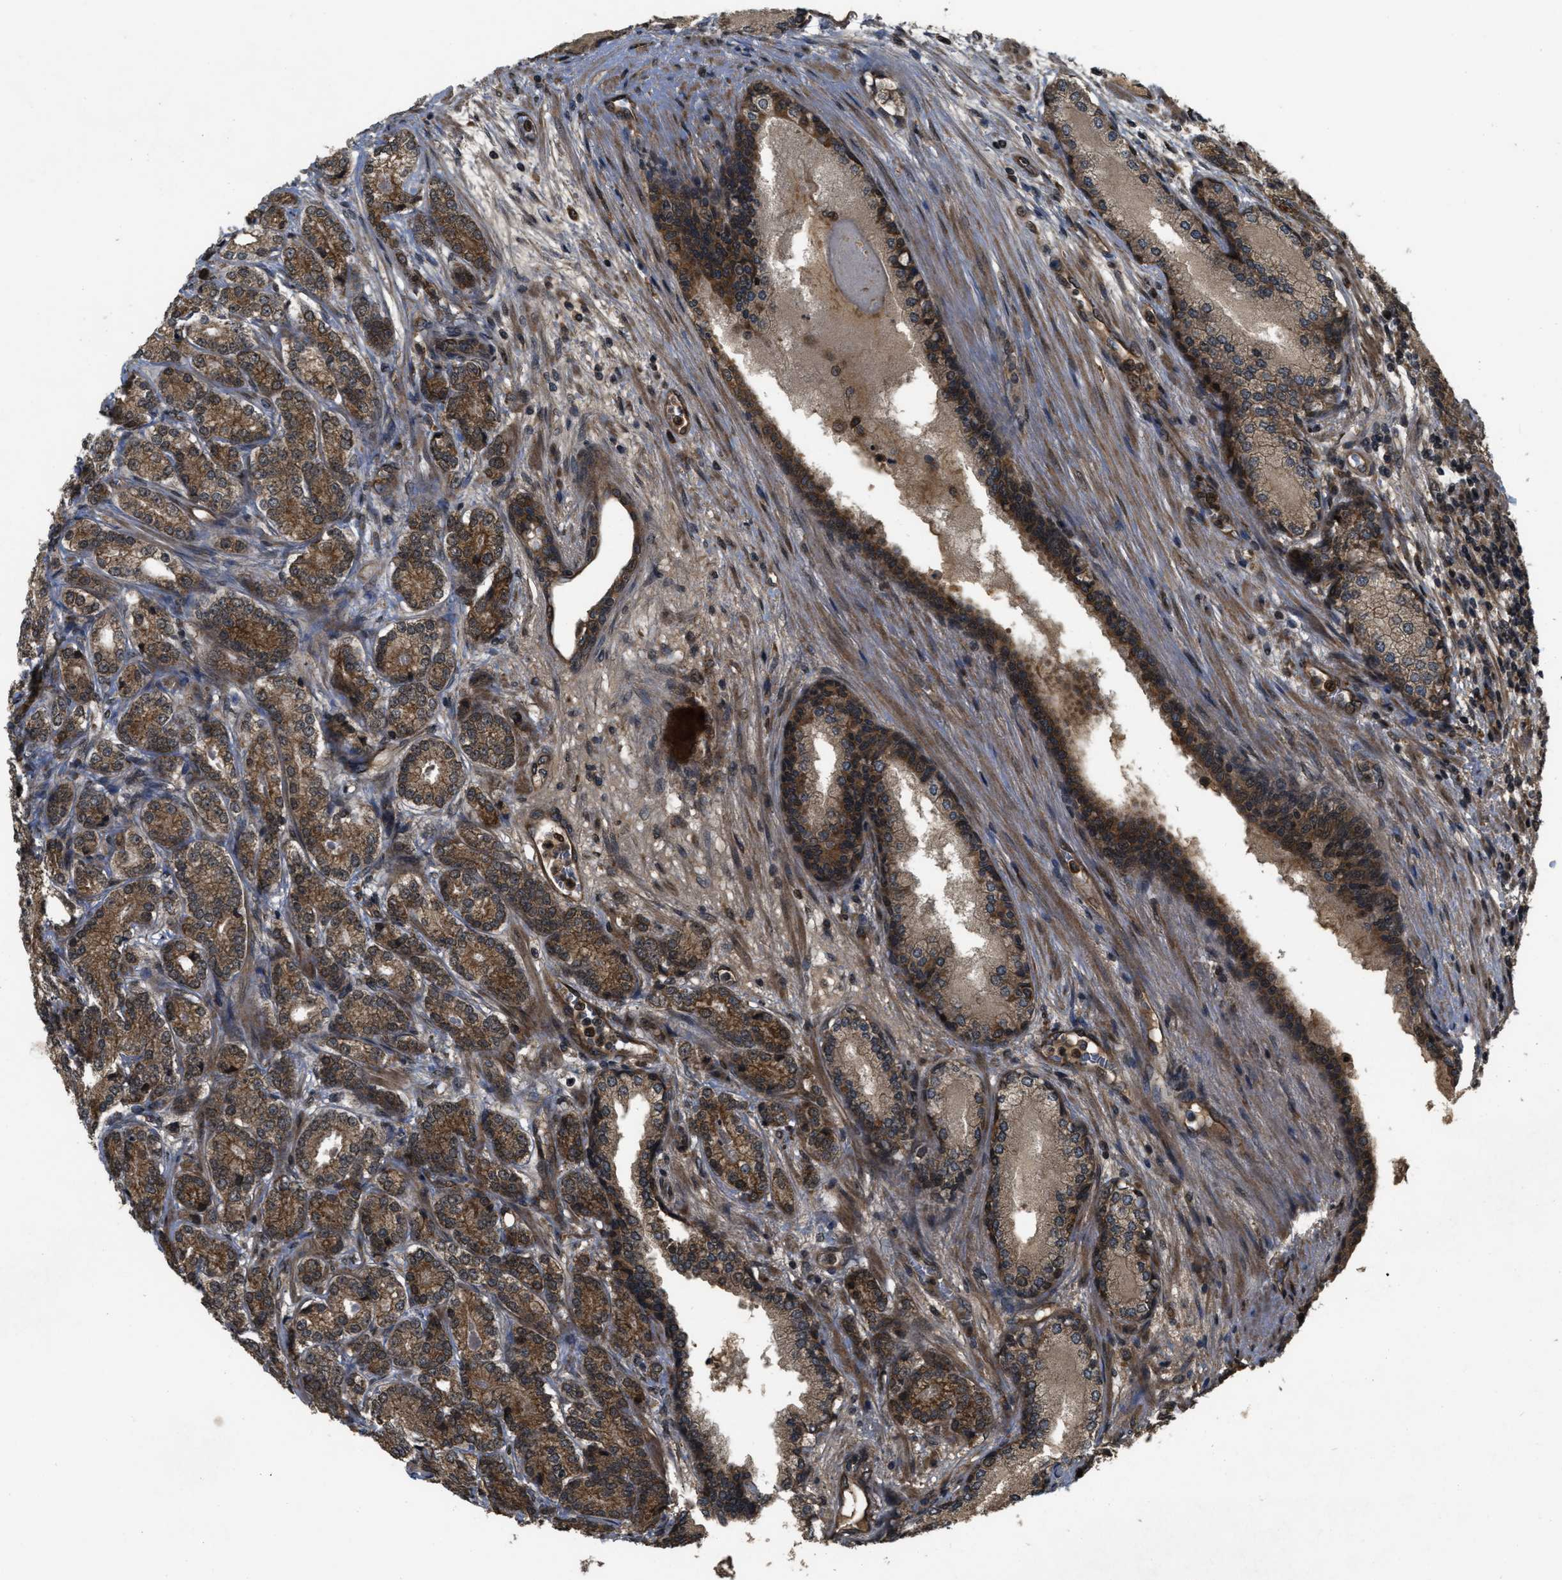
{"staining": {"intensity": "moderate", "quantity": ">75%", "location": "cytoplasmic/membranous"}, "tissue": "prostate cancer", "cell_type": "Tumor cells", "image_type": "cancer", "snomed": [{"axis": "morphology", "description": "Adenocarcinoma, High grade"}, {"axis": "topography", "description": "Prostate"}], "caption": "IHC histopathology image of prostate adenocarcinoma (high-grade) stained for a protein (brown), which shows medium levels of moderate cytoplasmic/membranous positivity in approximately >75% of tumor cells.", "gene": "SPTLC1", "patient": {"sex": "male", "age": 61}}